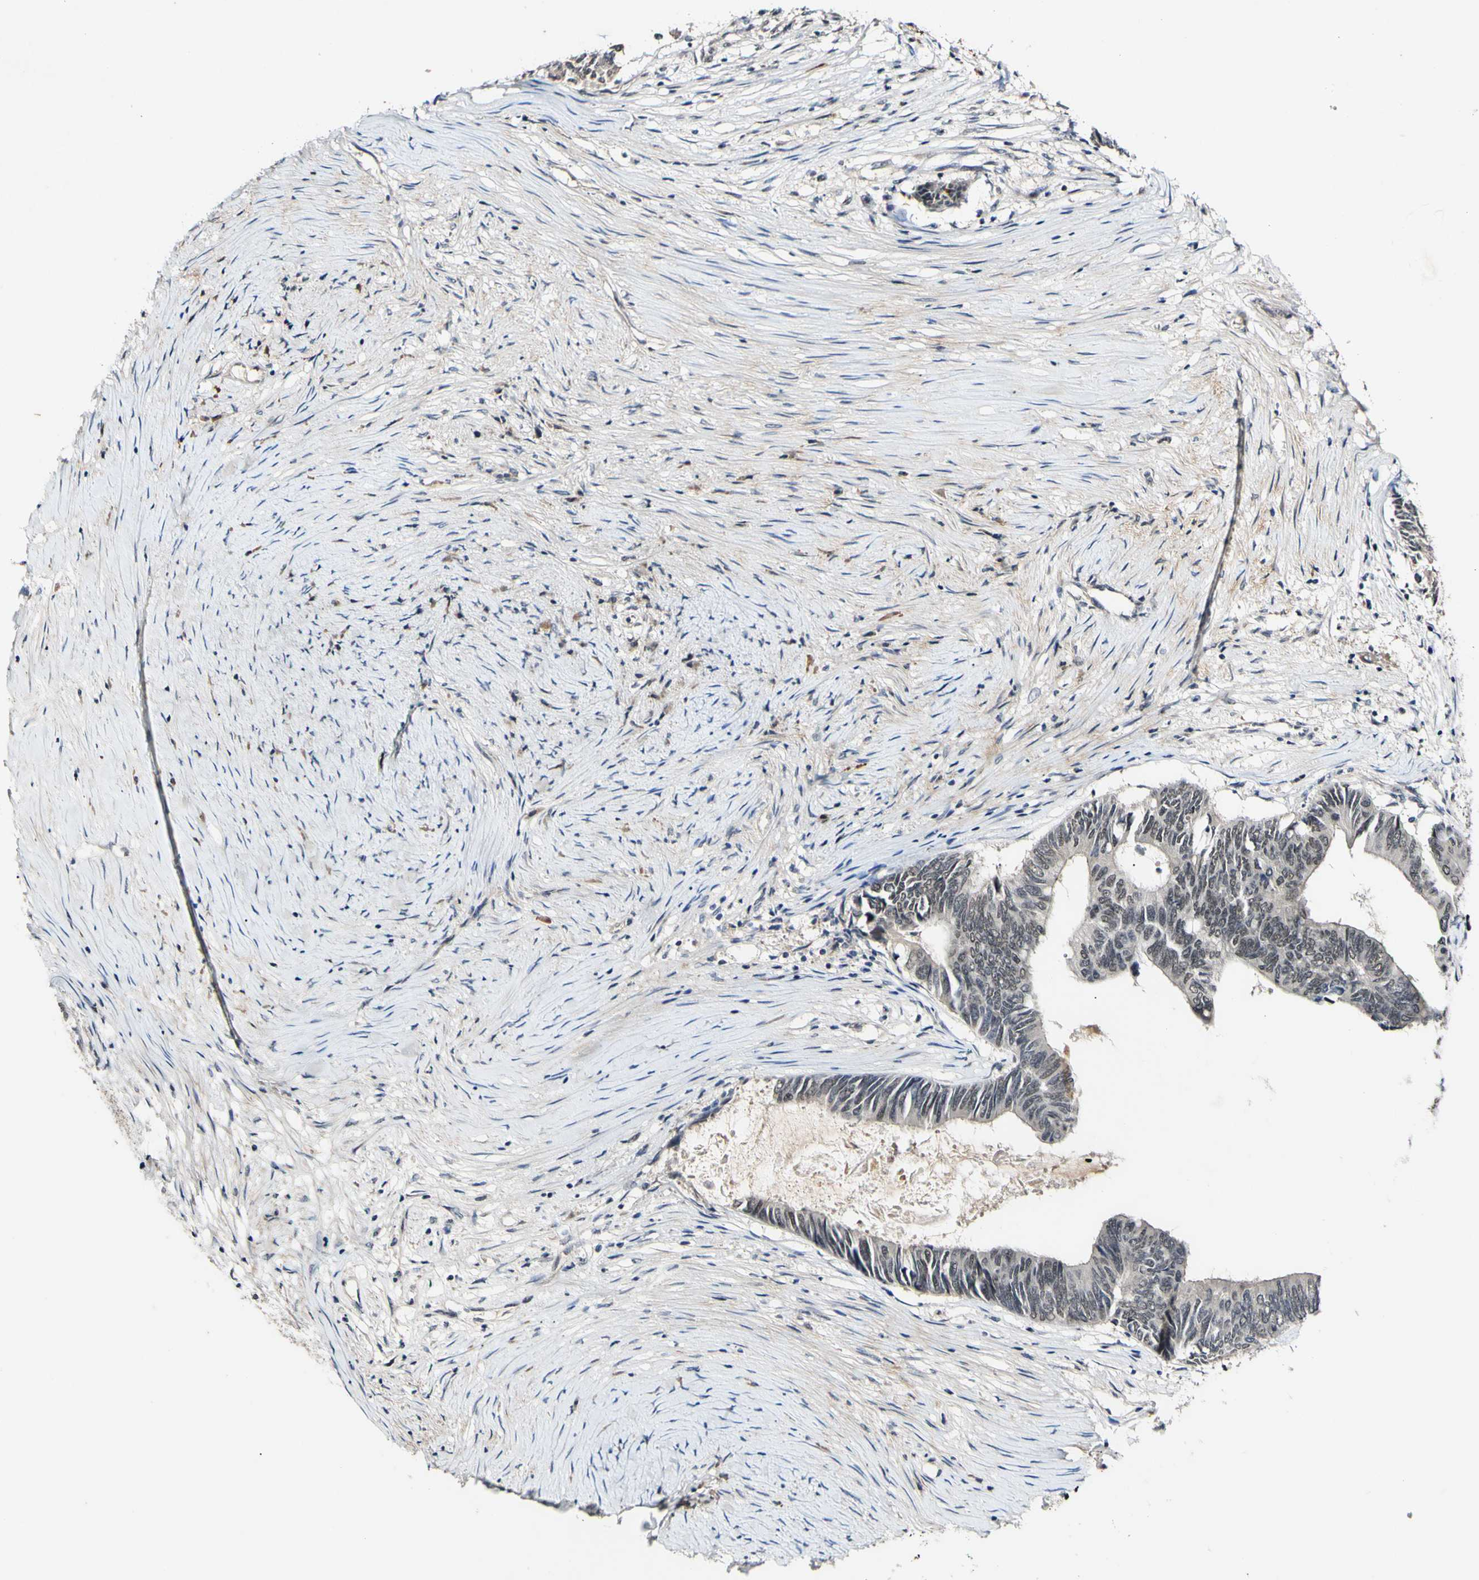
{"staining": {"intensity": "negative", "quantity": "none", "location": "none"}, "tissue": "colorectal cancer", "cell_type": "Tumor cells", "image_type": "cancer", "snomed": [{"axis": "morphology", "description": "Adenocarcinoma, NOS"}, {"axis": "topography", "description": "Rectum"}], "caption": "Colorectal cancer (adenocarcinoma) stained for a protein using immunohistochemistry (IHC) reveals no staining tumor cells.", "gene": "POLR2F", "patient": {"sex": "male", "age": 63}}